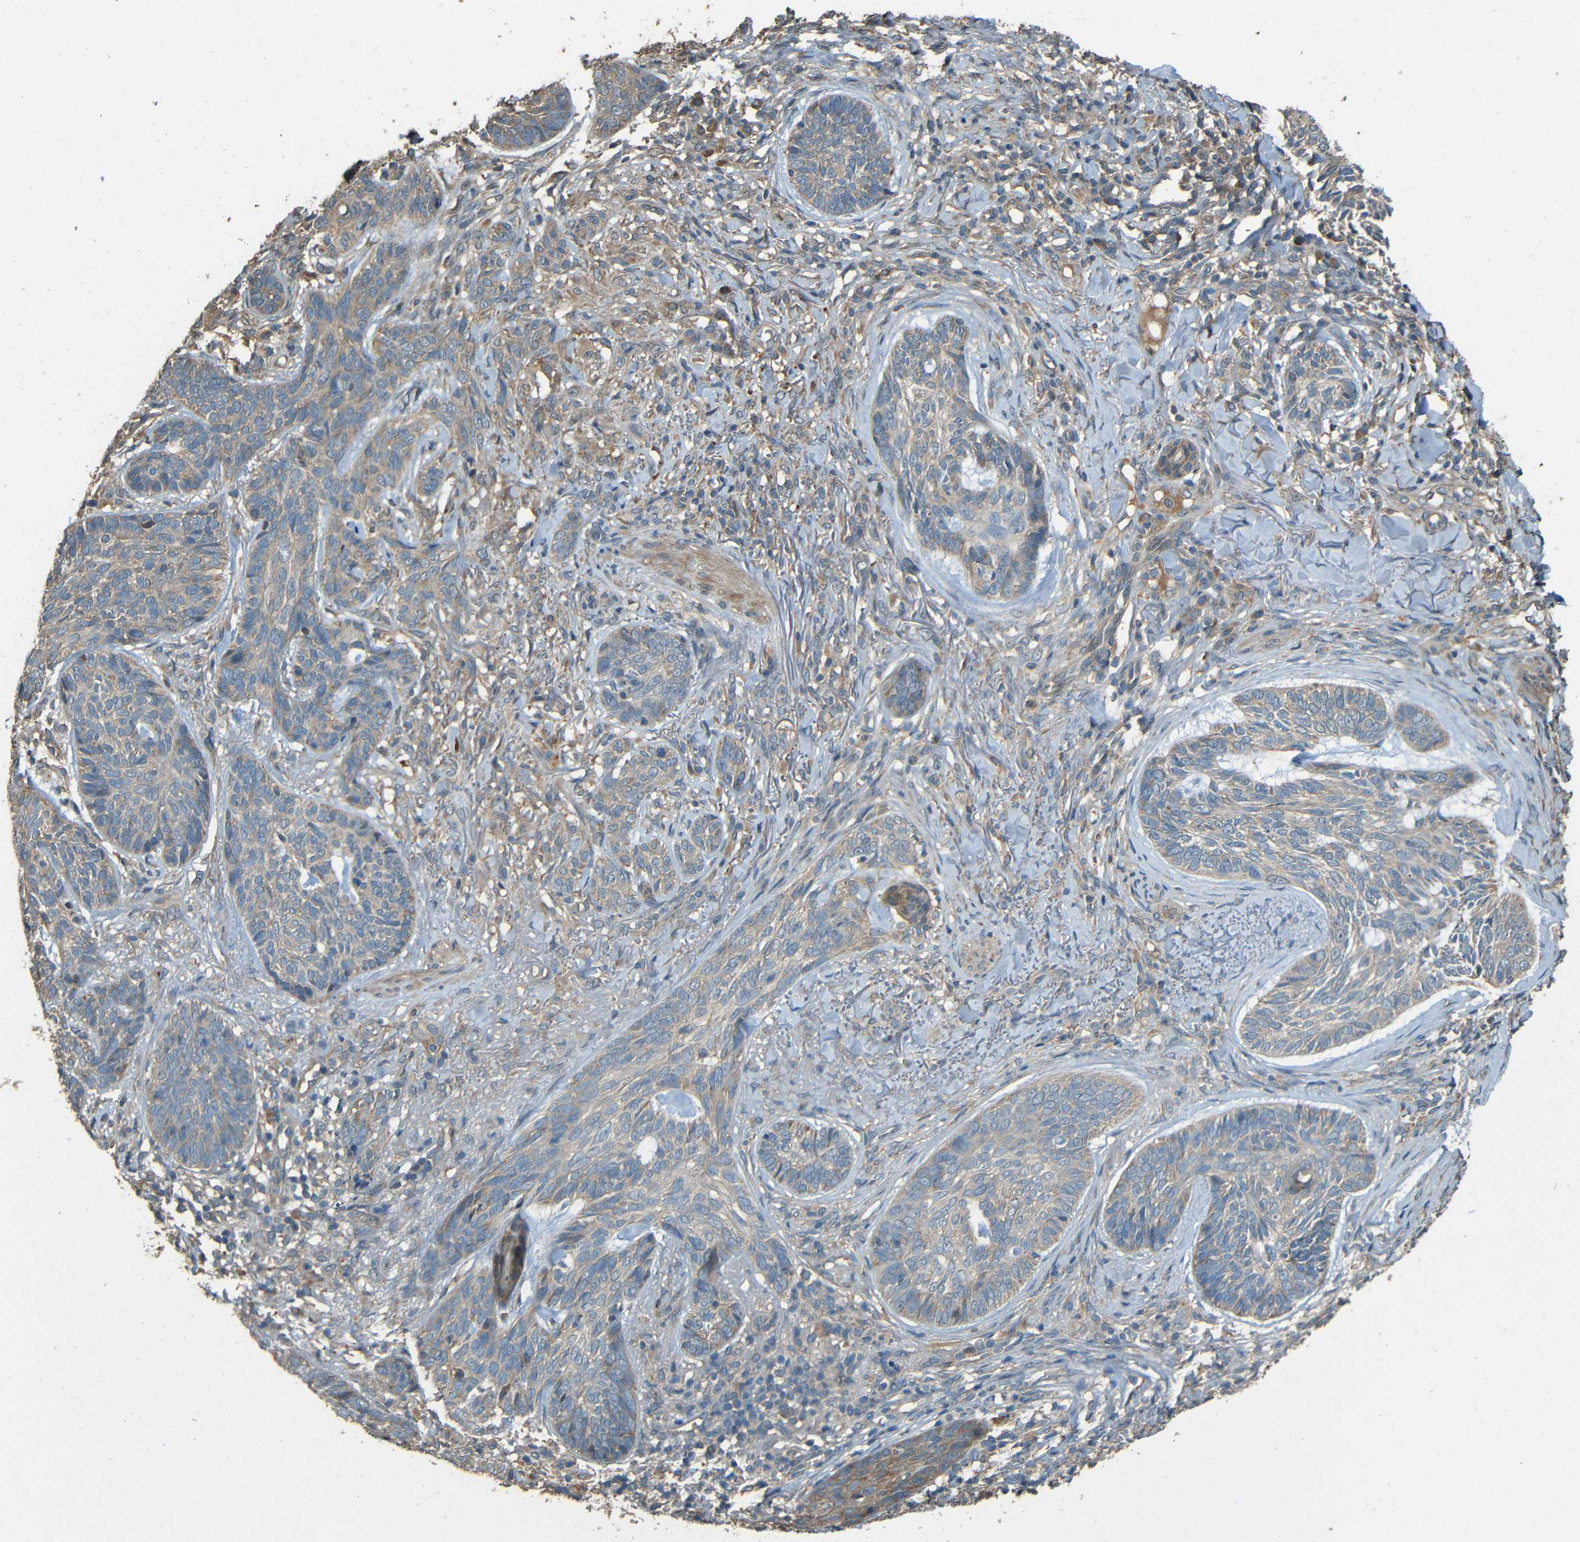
{"staining": {"intensity": "moderate", "quantity": "25%-75%", "location": "cytoplasmic/membranous"}, "tissue": "skin cancer", "cell_type": "Tumor cells", "image_type": "cancer", "snomed": [{"axis": "morphology", "description": "Basal cell carcinoma"}, {"axis": "topography", "description": "Skin"}], "caption": "Immunohistochemical staining of human skin cancer (basal cell carcinoma) displays moderate cytoplasmic/membranous protein expression in approximately 25%-75% of tumor cells.", "gene": "ACACA", "patient": {"sex": "male", "age": 43}}